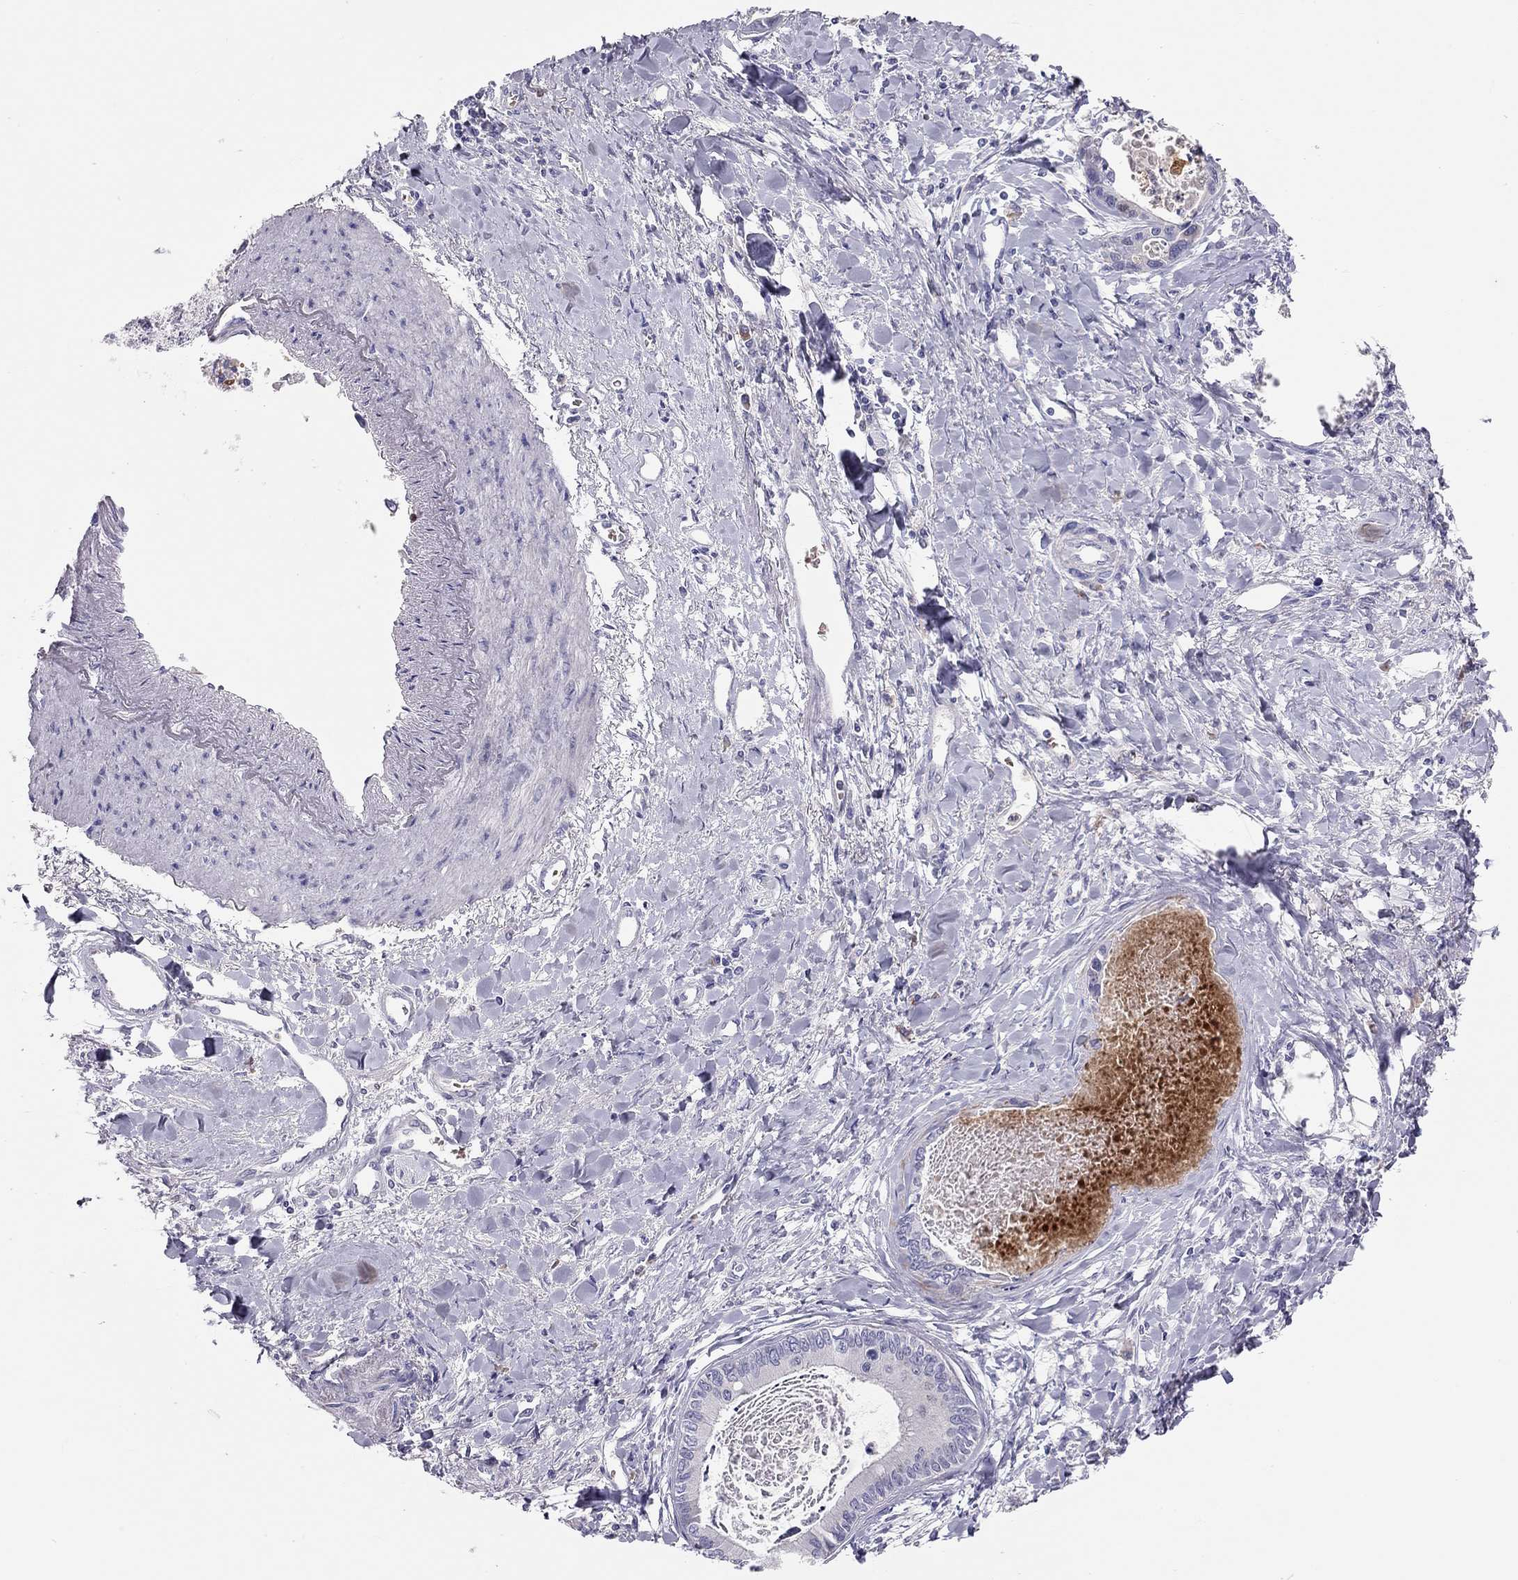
{"staining": {"intensity": "negative", "quantity": "none", "location": "none"}, "tissue": "liver cancer", "cell_type": "Tumor cells", "image_type": "cancer", "snomed": [{"axis": "morphology", "description": "Cholangiocarcinoma"}, {"axis": "topography", "description": "Liver"}], "caption": "An immunohistochemistry image of liver cholangiocarcinoma is shown. There is no staining in tumor cells of liver cholangiocarcinoma.", "gene": "FRMD1", "patient": {"sex": "male", "age": 66}}